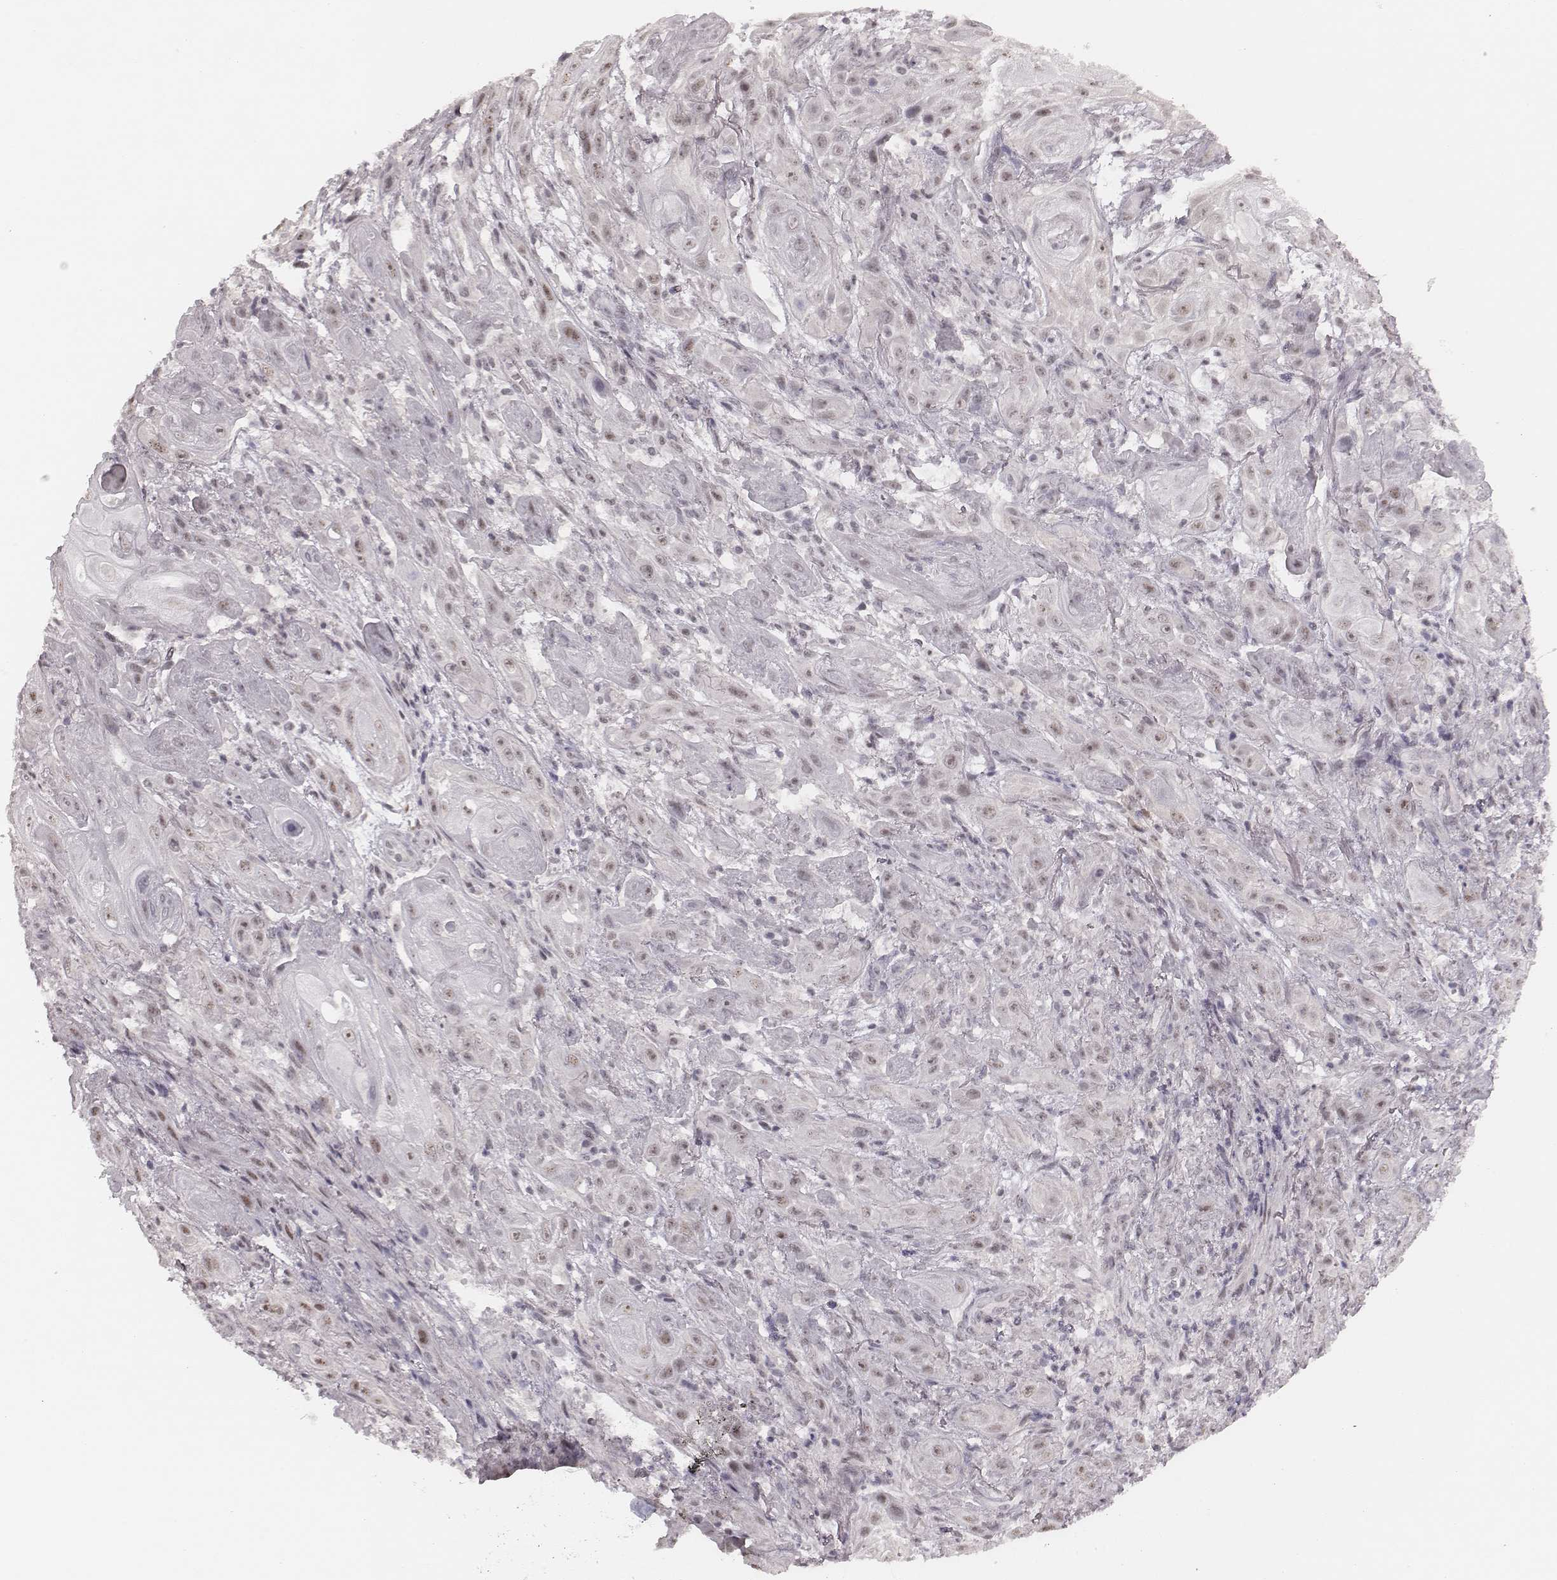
{"staining": {"intensity": "weak", "quantity": ">75%", "location": "nuclear"}, "tissue": "skin cancer", "cell_type": "Tumor cells", "image_type": "cancer", "snomed": [{"axis": "morphology", "description": "Squamous cell carcinoma, NOS"}, {"axis": "topography", "description": "Skin"}], "caption": "Skin cancer was stained to show a protein in brown. There is low levels of weak nuclear staining in about >75% of tumor cells.", "gene": "RPGRIP1", "patient": {"sex": "male", "age": 62}}